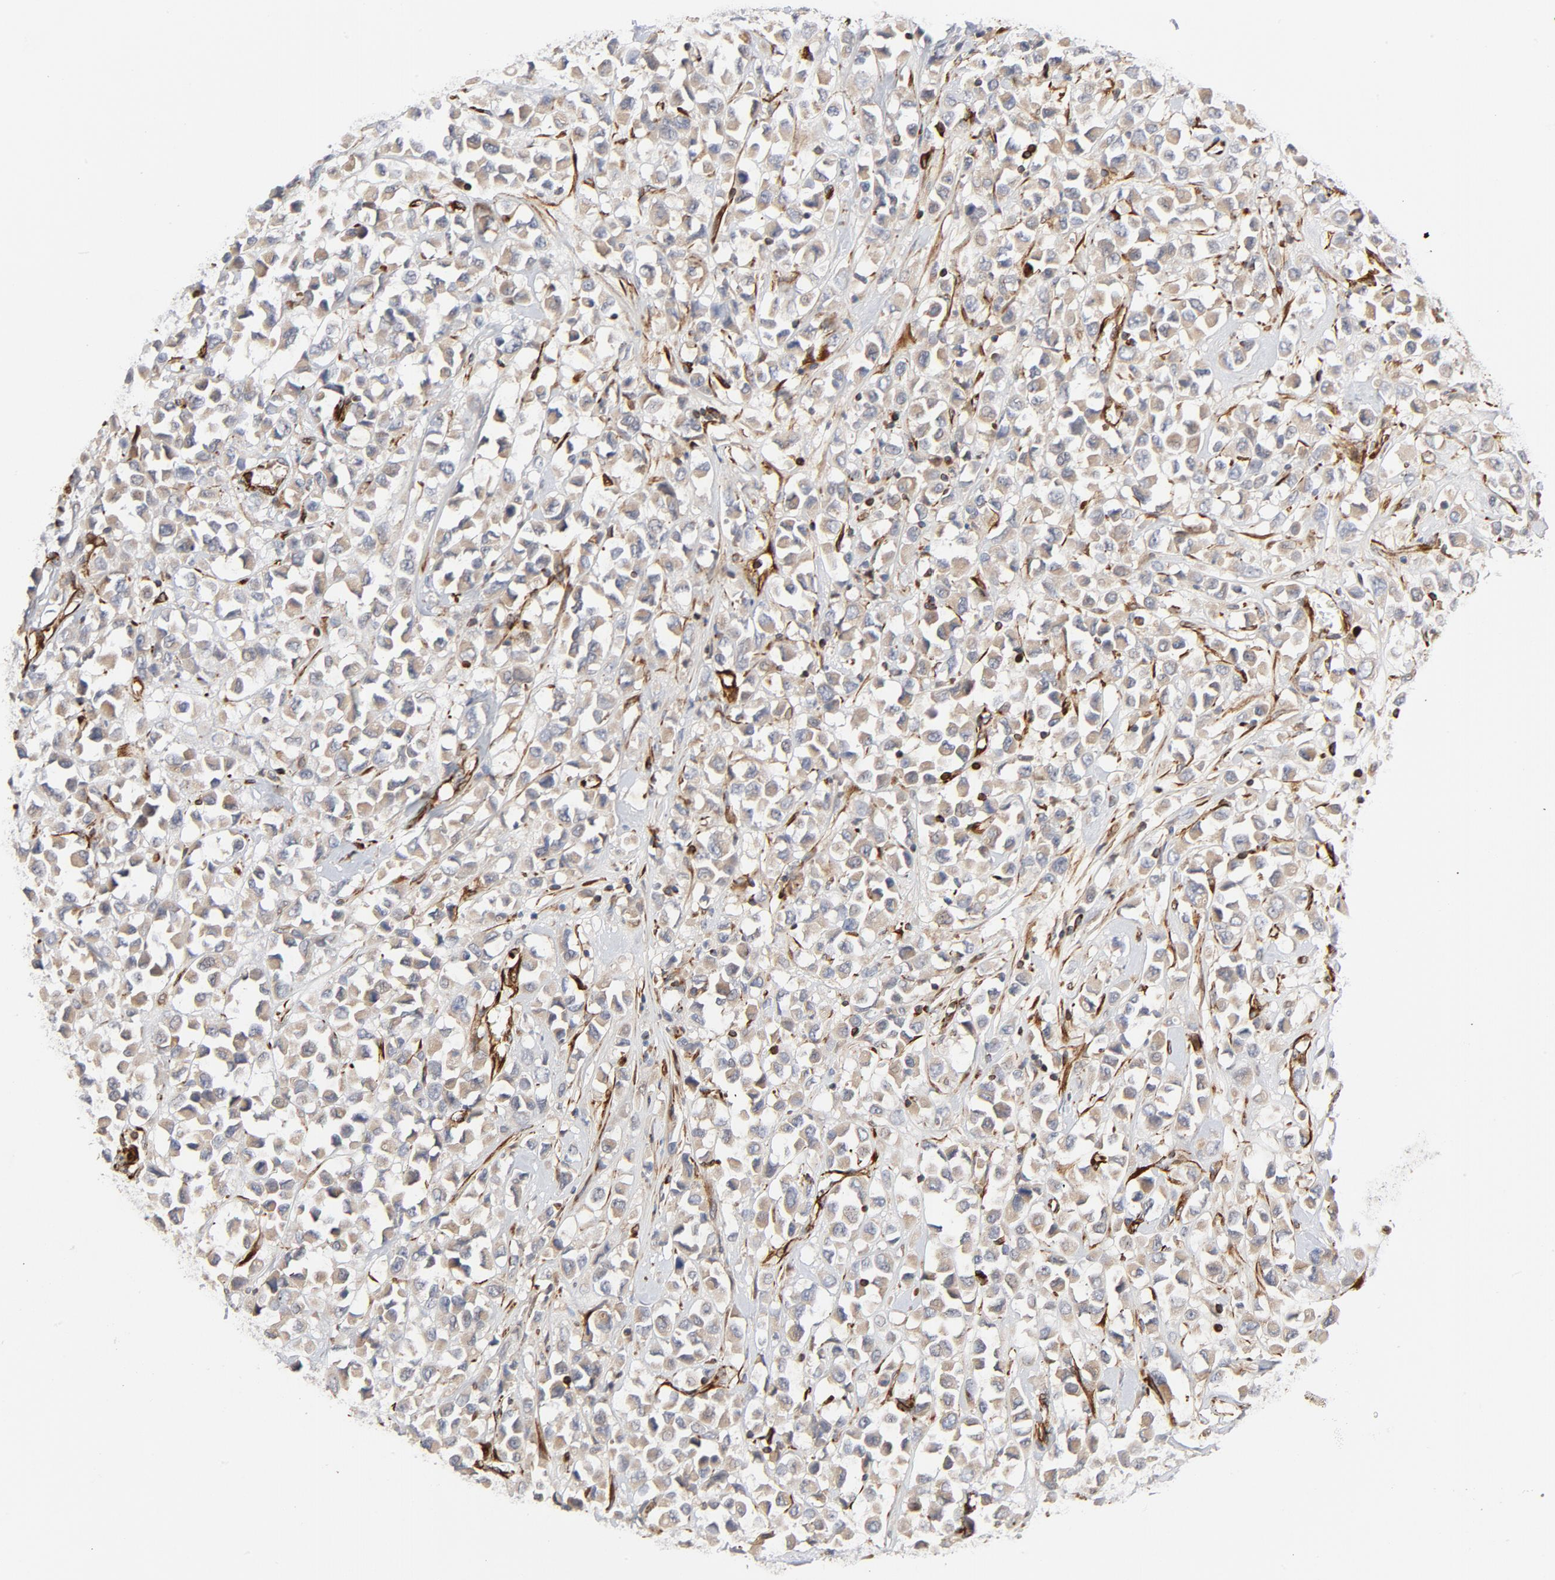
{"staining": {"intensity": "moderate", "quantity": ">75%", "location": "cytoplasmic/membranous"}, "tissue": "breast cancer", "cell_type": "Tumor cells", "image_type": "cancer", "snomed": [{"axis": "morphology", "description": "Duct carcinoma"}, {"axis": "topography", "description": "Breast"}], "caption": "DAB immunohistochemical staining of human breast invasive ductal carcinoma reveals moderate cytoplasmic/membranous protein positivity in about >75% of tumor cells.", "gene": "FAM118A", "patient": {"sex": "female", "age": 61}}